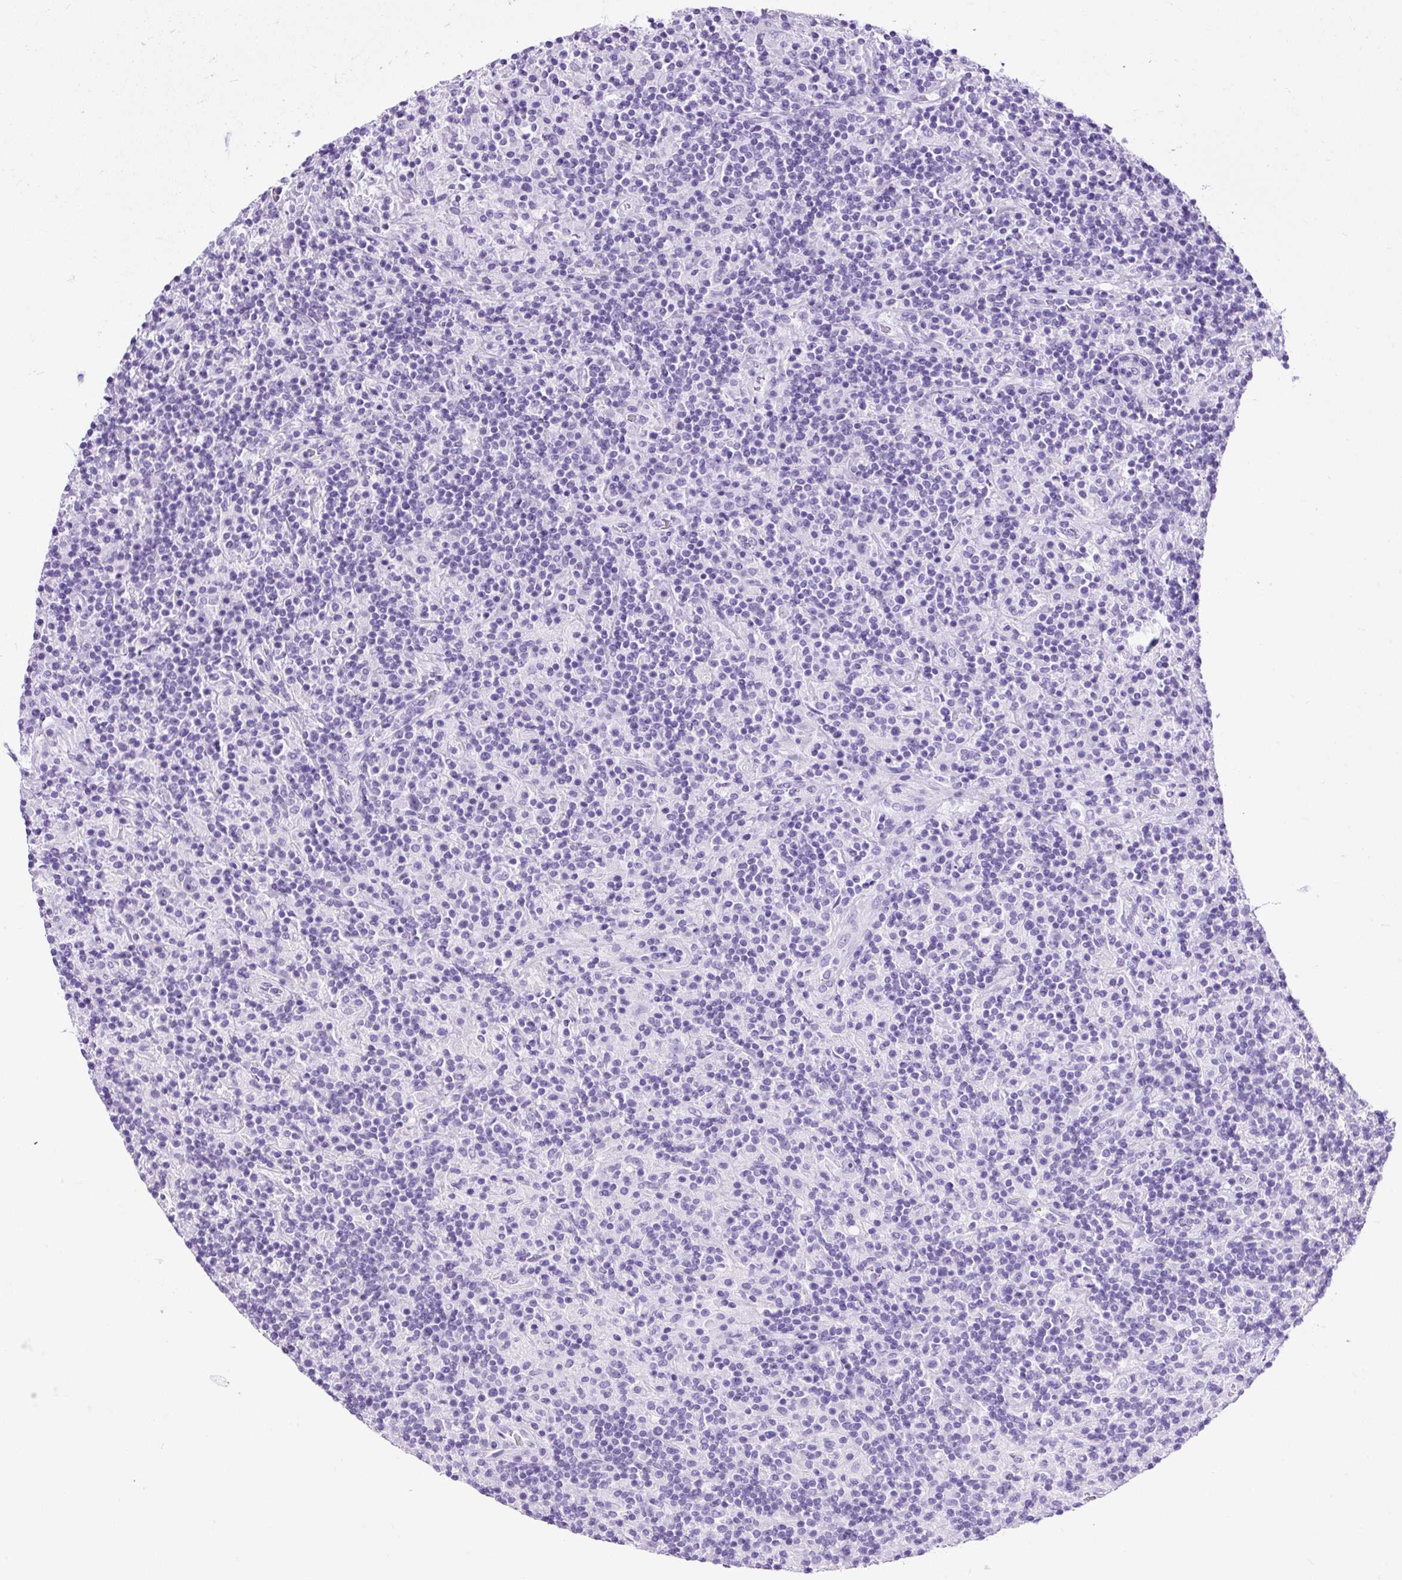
{"staining": {"intensity": "negative", "quantity": "none", "location": "none"}, "tissue": "lymphoma", "cell_type": "Tumor cells", "image_type": "cancer", "snomed": [{"axis": "morphology", "description": "Hodgkin's disease, NOS"}, {"axis": "topography", "description": "Lymph node"}], "caption": "An image of human lymphoma is negative for staining in tumor cells. (Immunohistochemistry (ihc), brightfield microscopy, high magnification).", "gene": "CEL", "patient": {"sex": "male", "age": 70}}